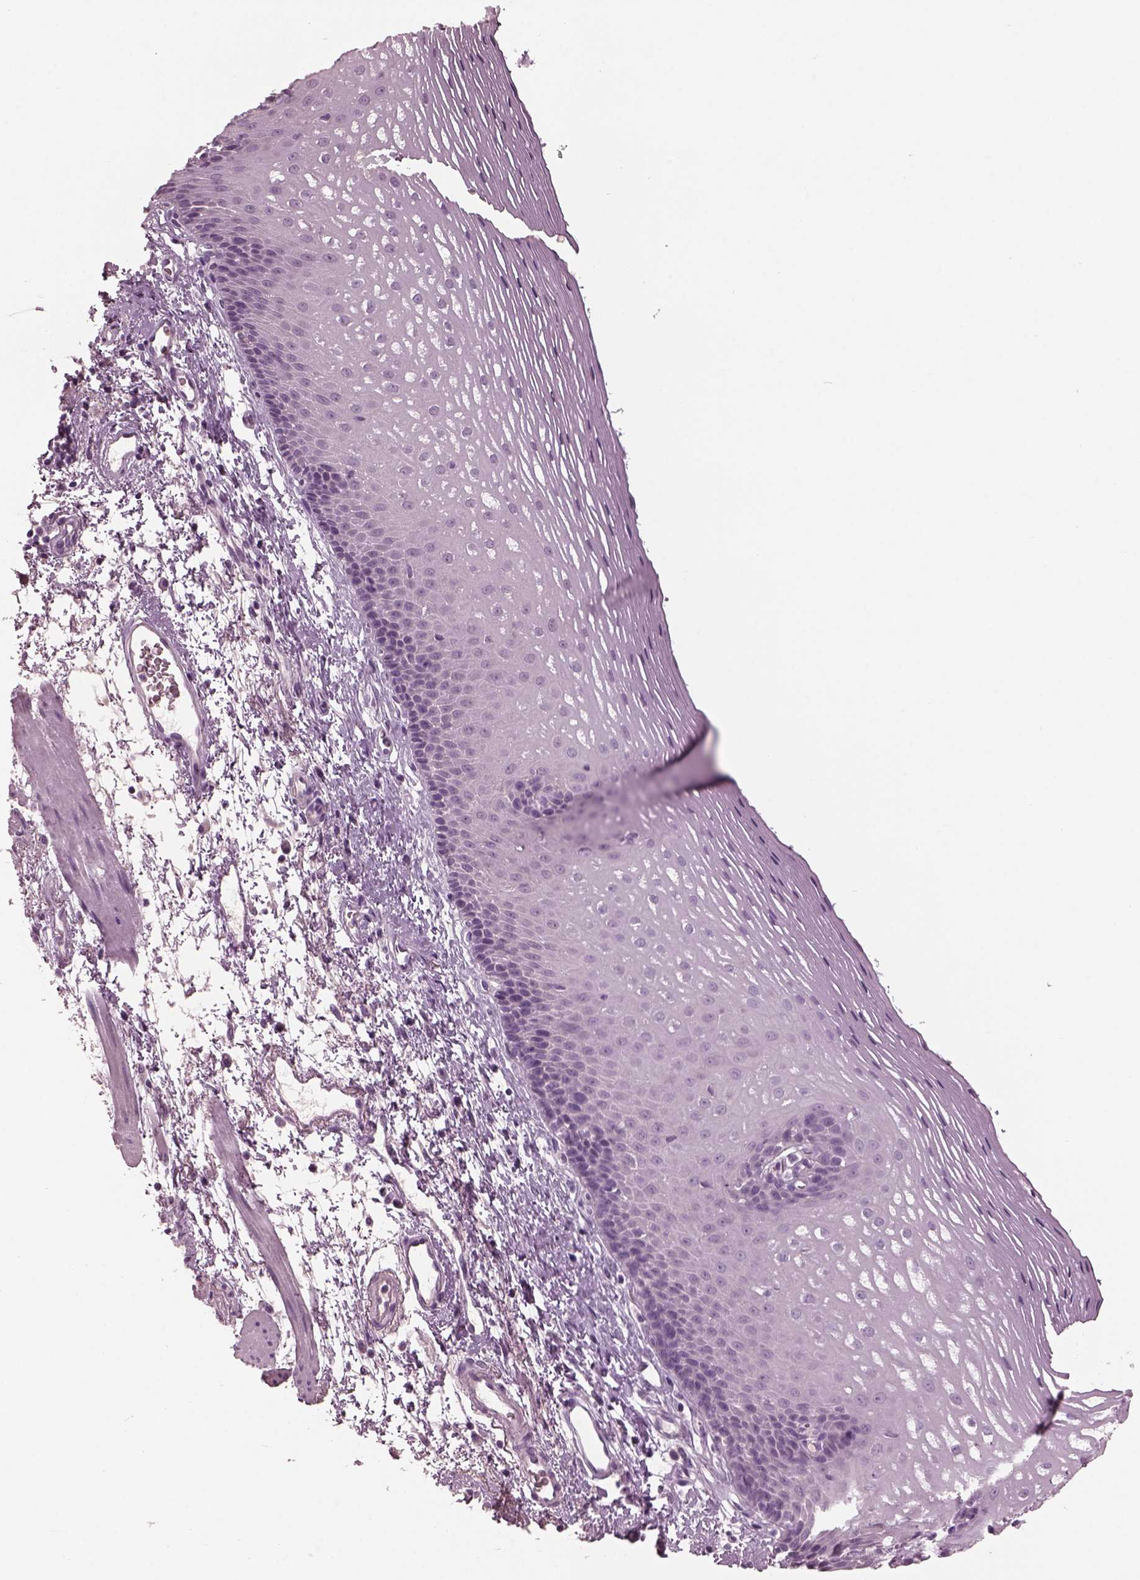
{"staining": {"intensity": "negative", "quantity": "none", "location": "none"}, "tissue": "esophagus", "cell_type": "Squamous epithelial cells", "image_type": "normal", "snomed": [{"axis": "morphology", "description": "Normal tissue, NOS"}, {"axis": "topography", "description": "Esophagus"}], "caption": "The photomicrograph reveals no staining of squamous epithelial cells in benign esophagus.", "gene": "PACRG", "patient": {"sex": "male", "age": 76}}